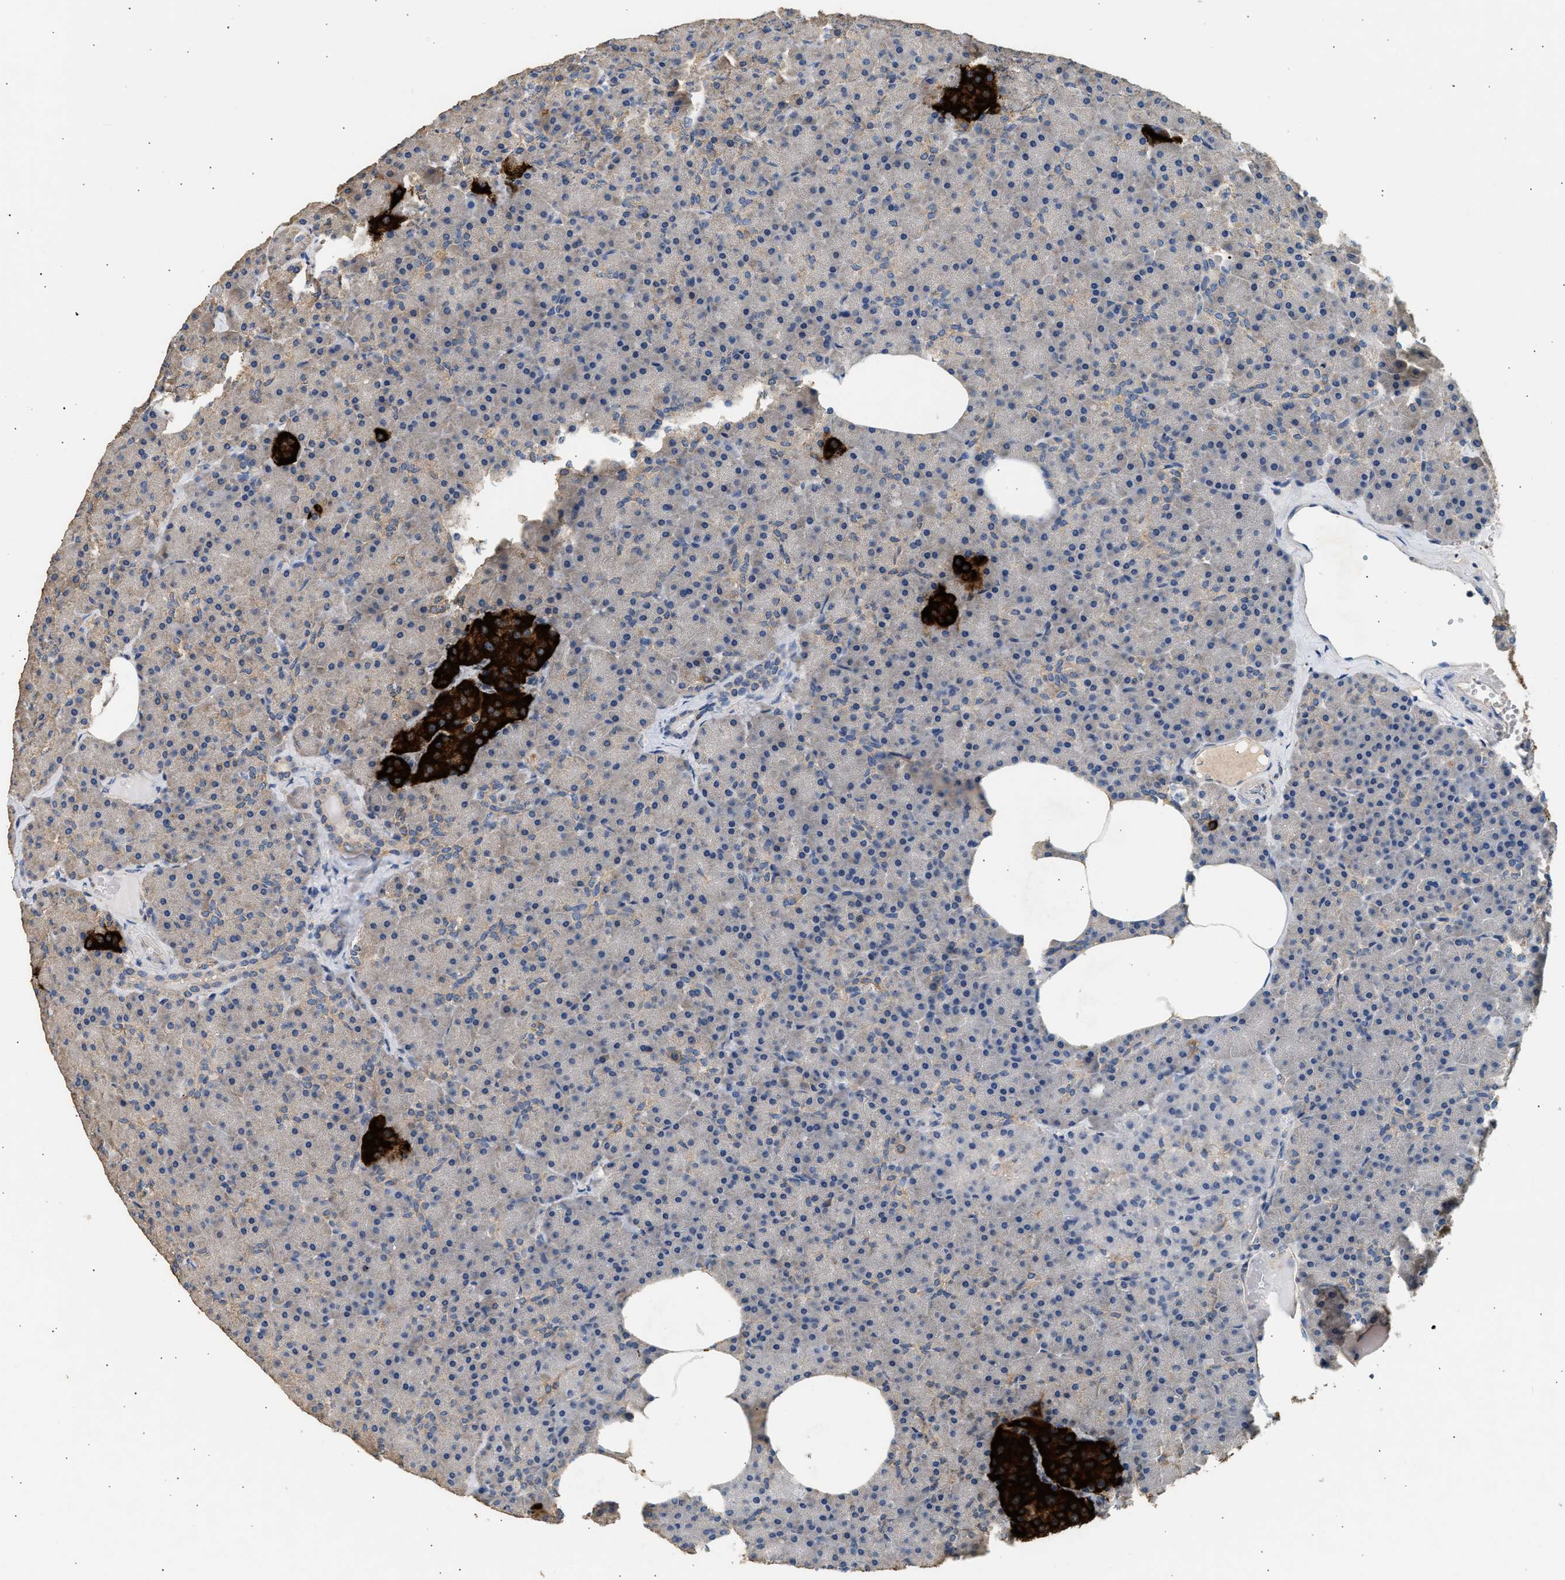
{"staining": {"intensity": "weak", "quantity": "<25%", "location": "cytoplasmic/membranous"}, "tissue": "pancreas", "cell_type": "Exocrine glandular cells", "image_type": "normal", "snomed": [{"axis": "morphology", "description": "Normal tissue, NOS"}, {"axis": "morphology", "description": "Carcinoid, malignant, NOS"}, {"axis": "topography", "description": "Pancreas"}], "caption": "An immunohistochemistry photomicrograph of normal pancreas is shown. There is no staining in exocrine glandular cells of pancreas.", "gene": "WDR31", "patient": {"sex": "female", "age": 35}}